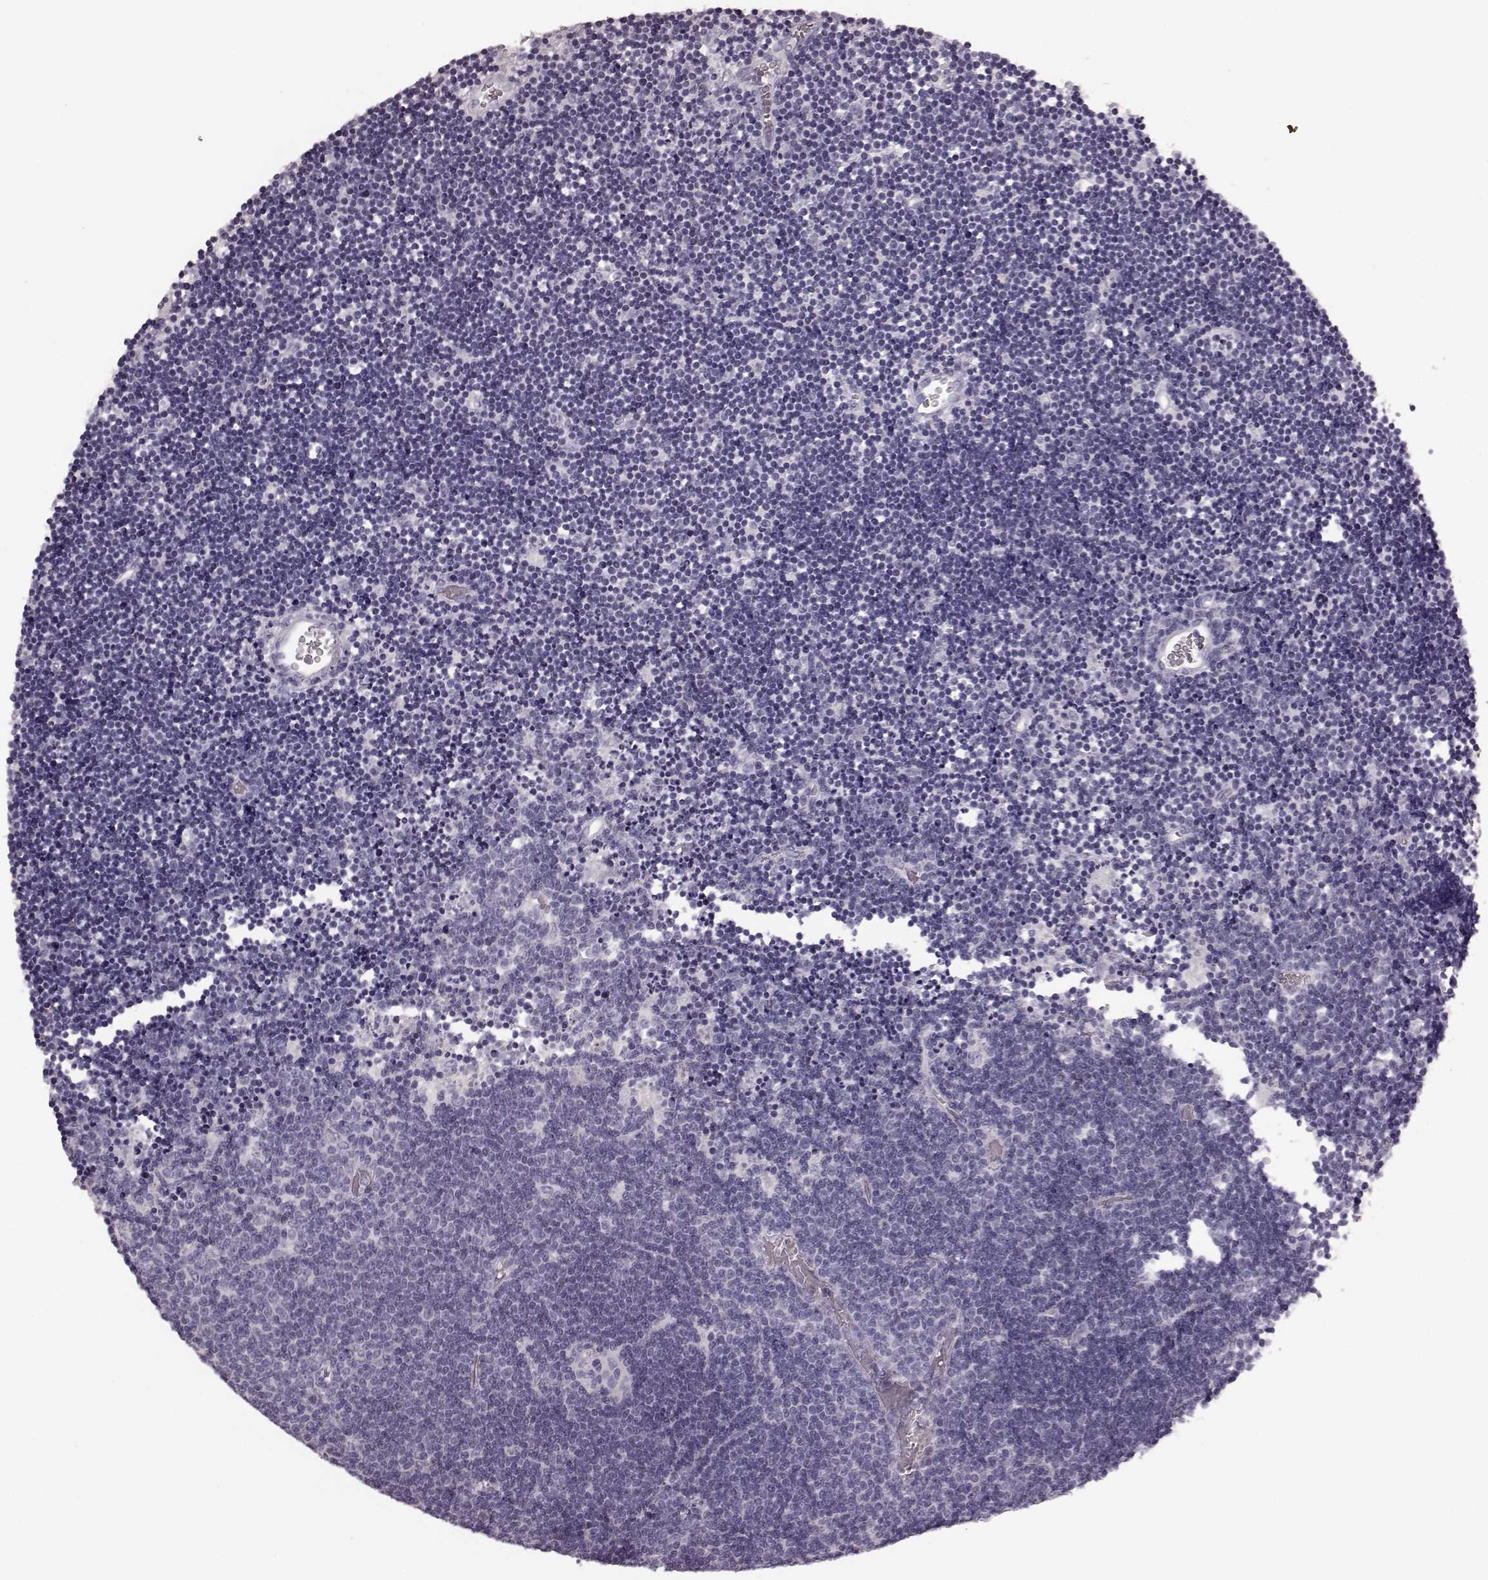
{"staining": {"intensity": "negative", "quantity": "none", "location": "none"}, "tissue": "lymphoma", "cell_type": "Tumor cells", "image_type": "cancer", "snomed": [{"axis": "morphology", "description": "Malignant lymphoma, non-Hodgkin's type, Low grade"}, {"axis": "topography", "description": "Brain"}], "caption": "IHC photomicrograph of neoplastic tissue: malignant lymphoma, non-Hodgkin's type (low-grade) stained with DAB (3,3'-diaminobenzidine) exhibits no significant protein staining in tumor cells.", "gene": "TRPM1", "patient": {"sex": "female", "age": 66}}